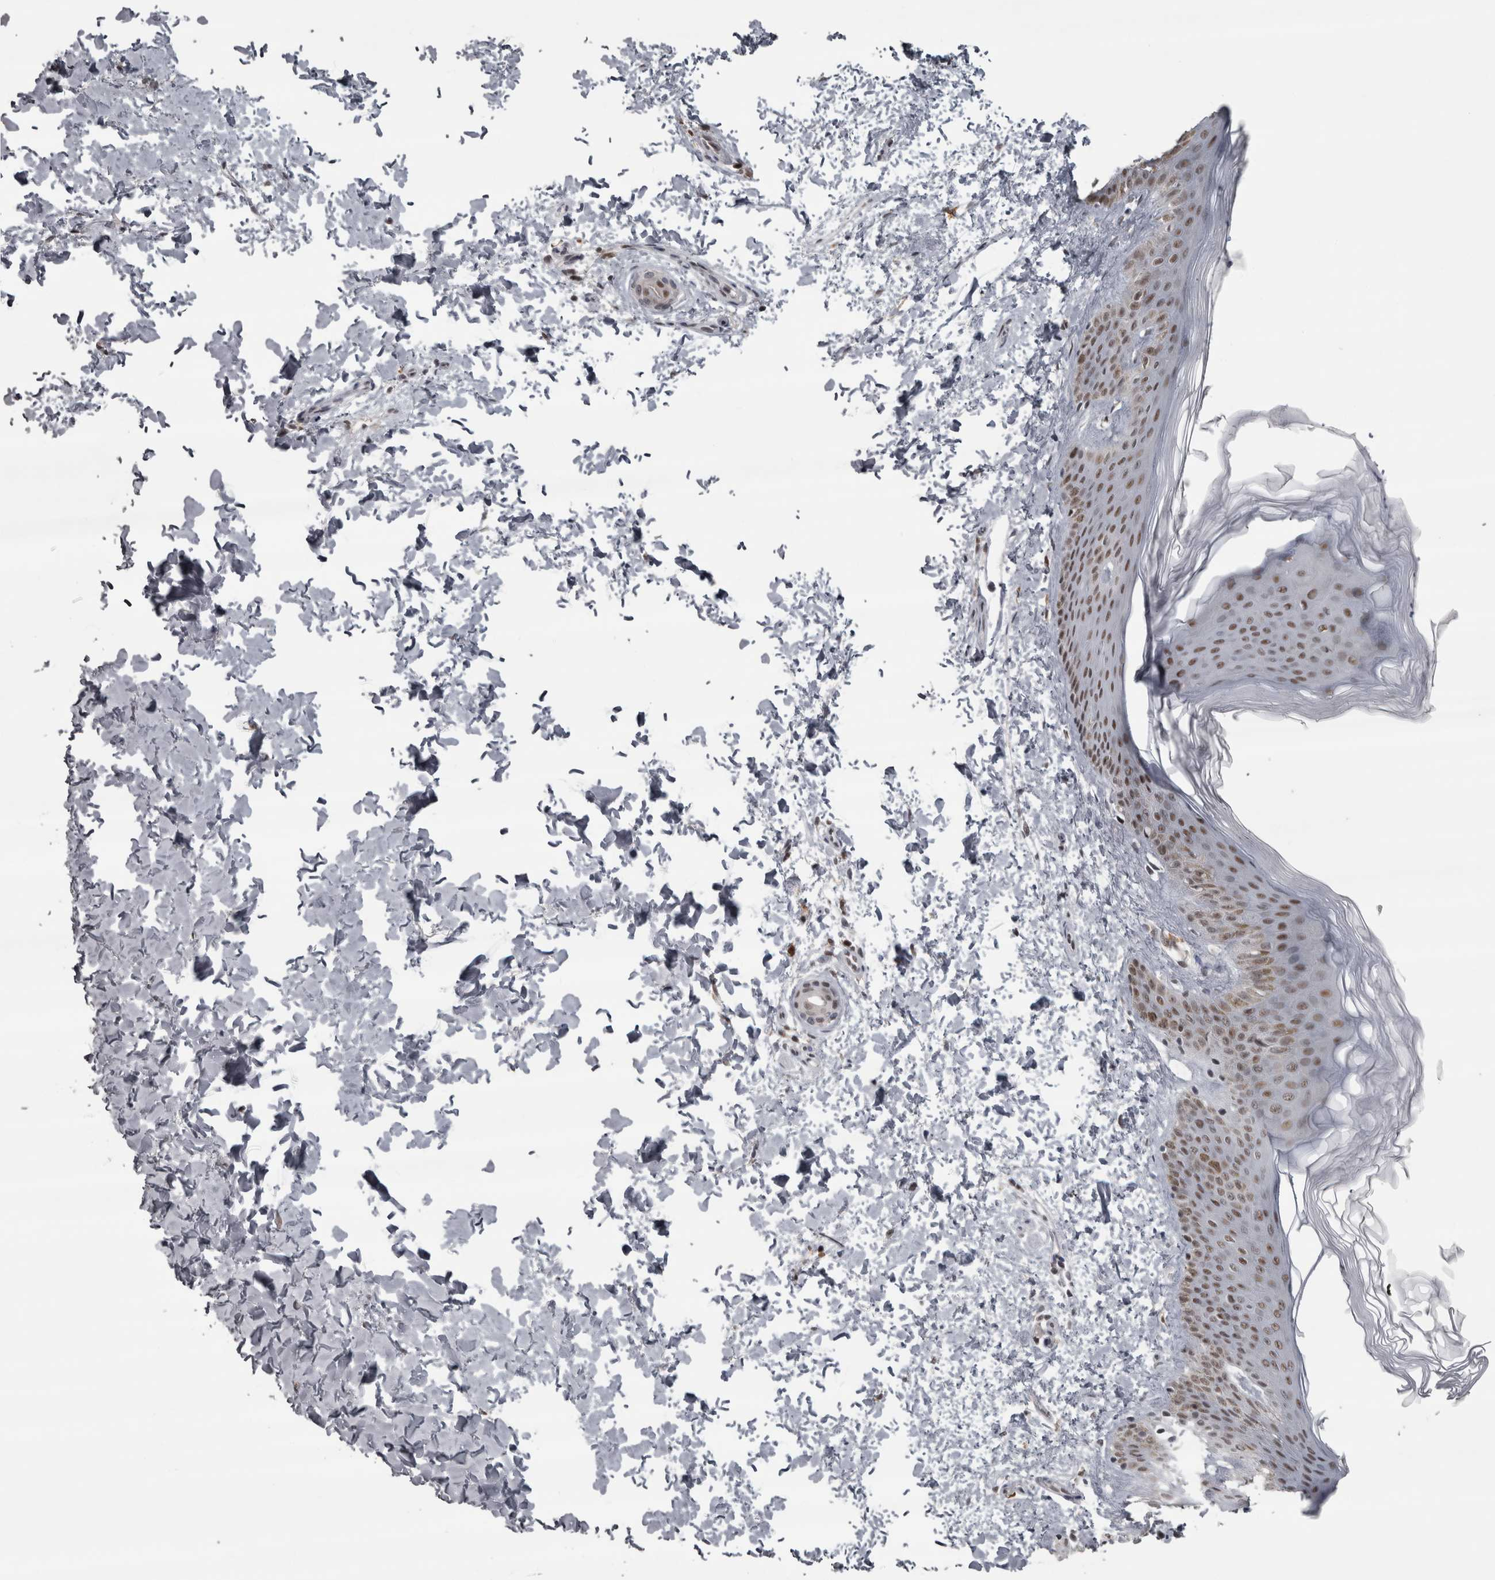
{"staining": {"intensity": "negative", "quantity": "none", "location": "none"}, "tissue": "skin", "cell_type": "Fibroblasts", "image_type": "normal", "snomed": [{"axis": "morphology", "description": "Normal tissue, NOS"}, {"axis": "morphology", "description": "Neoplasm, benign, NOS"}, {"axis": "topography", "description": "Skin"}, {"axis": "topography", "description": "Soft tissue"}], "caption": "This is an immunohistochemistry histopathology image of benign human skin. There is no staining in fibroblasts.", "gene": "MICU3", "patient": {"sex": "male", "age": 26}}